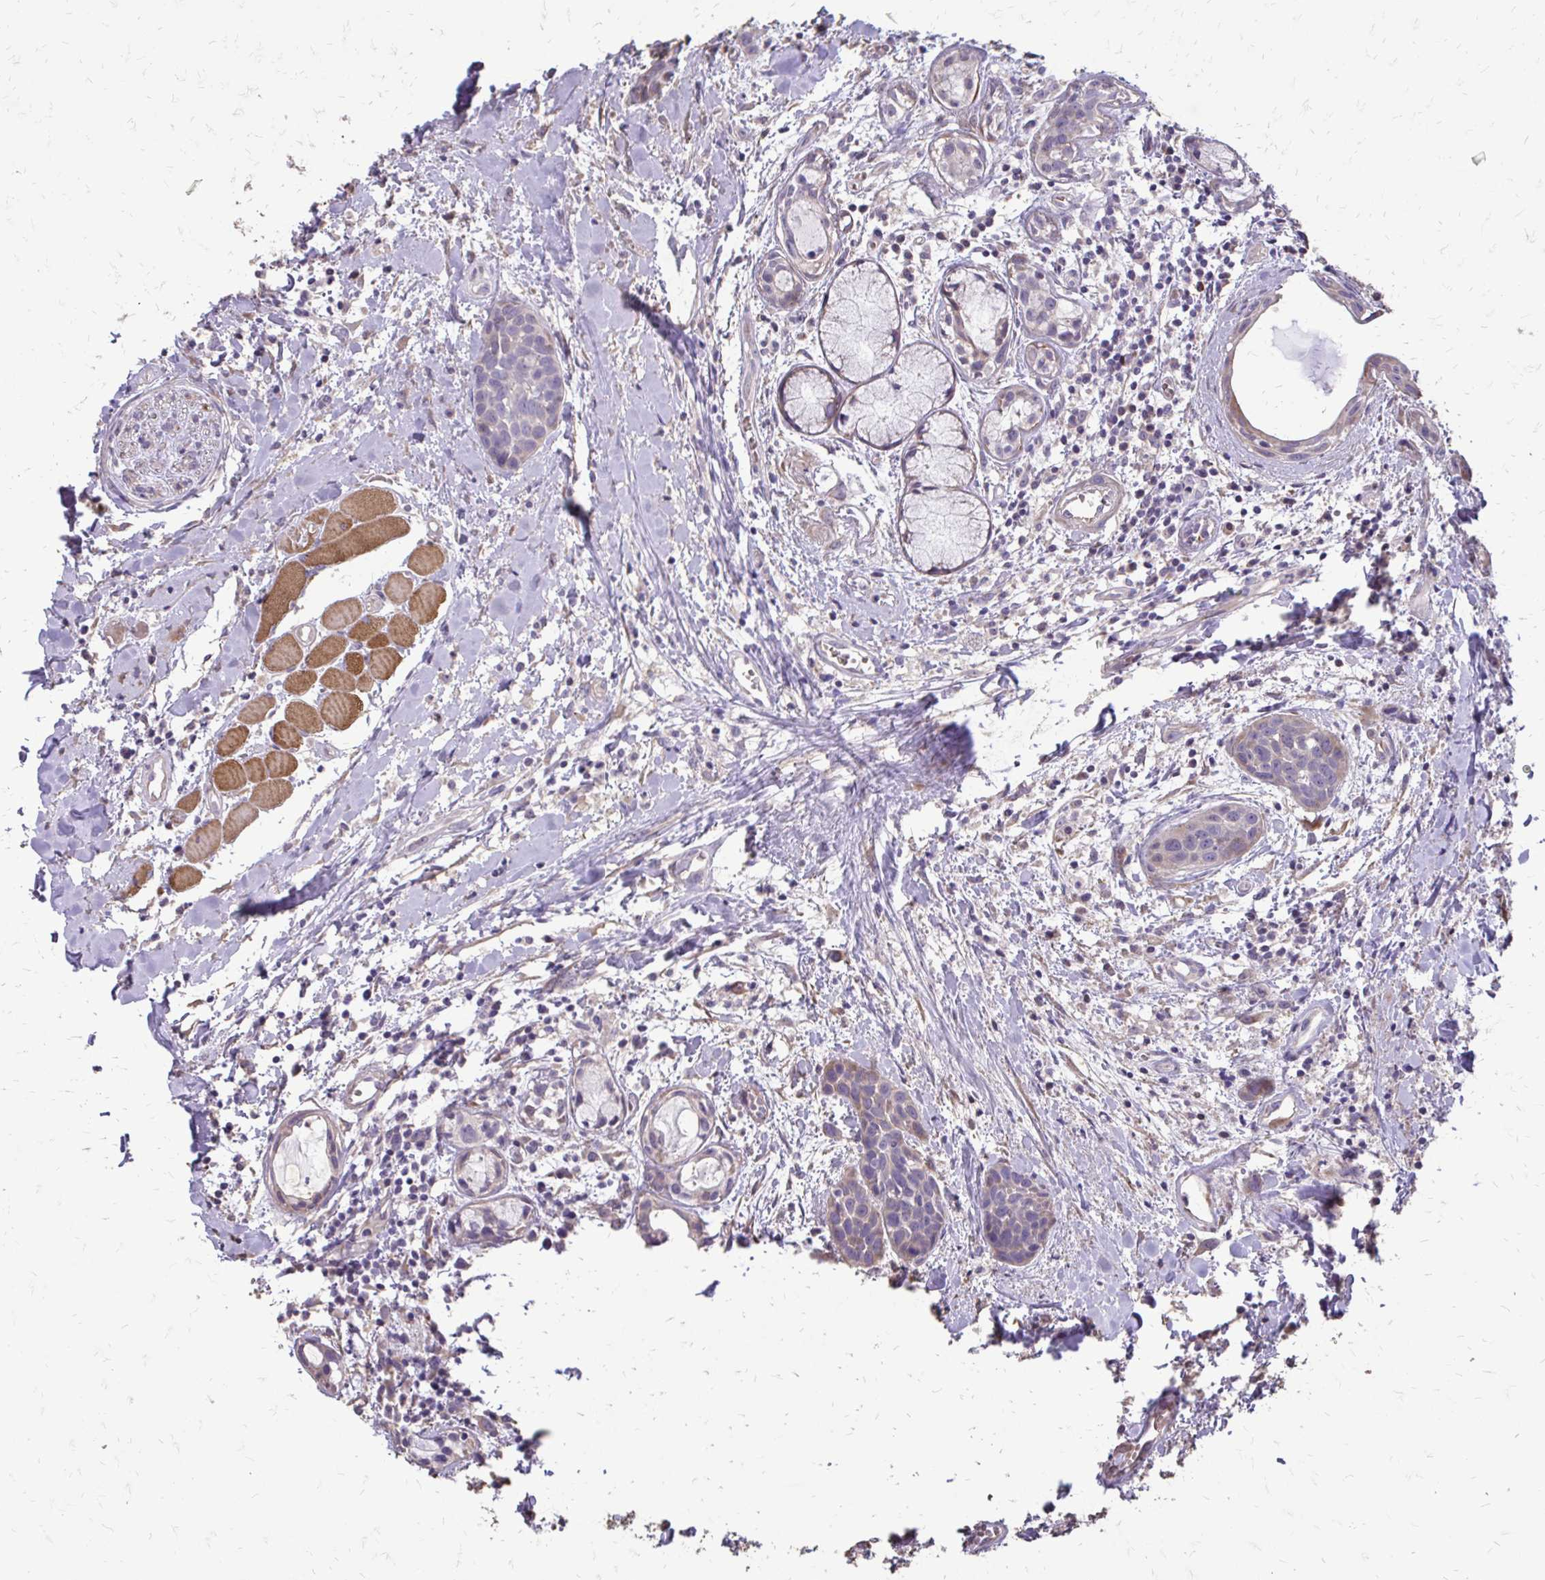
{"staining": {"intensity": "weak", "quantity": "<25%", "location": "cytoplasmic/membranous"}, "tissue": "head and neck cancer", "cell_type": "Tumor cells", "image_type": "cancer", "snomed": [{"axis": "morphology", "description": "Squamous cell carcinoma, NOS"}, {"axis": "topography", "description": "Head-Neck"}], "caption": "There is no significant staining in tumor cells of head and neck squamous cell carcinoma.", "gene": "MYORG", "patient": {"sex": "female", "age": 50}}